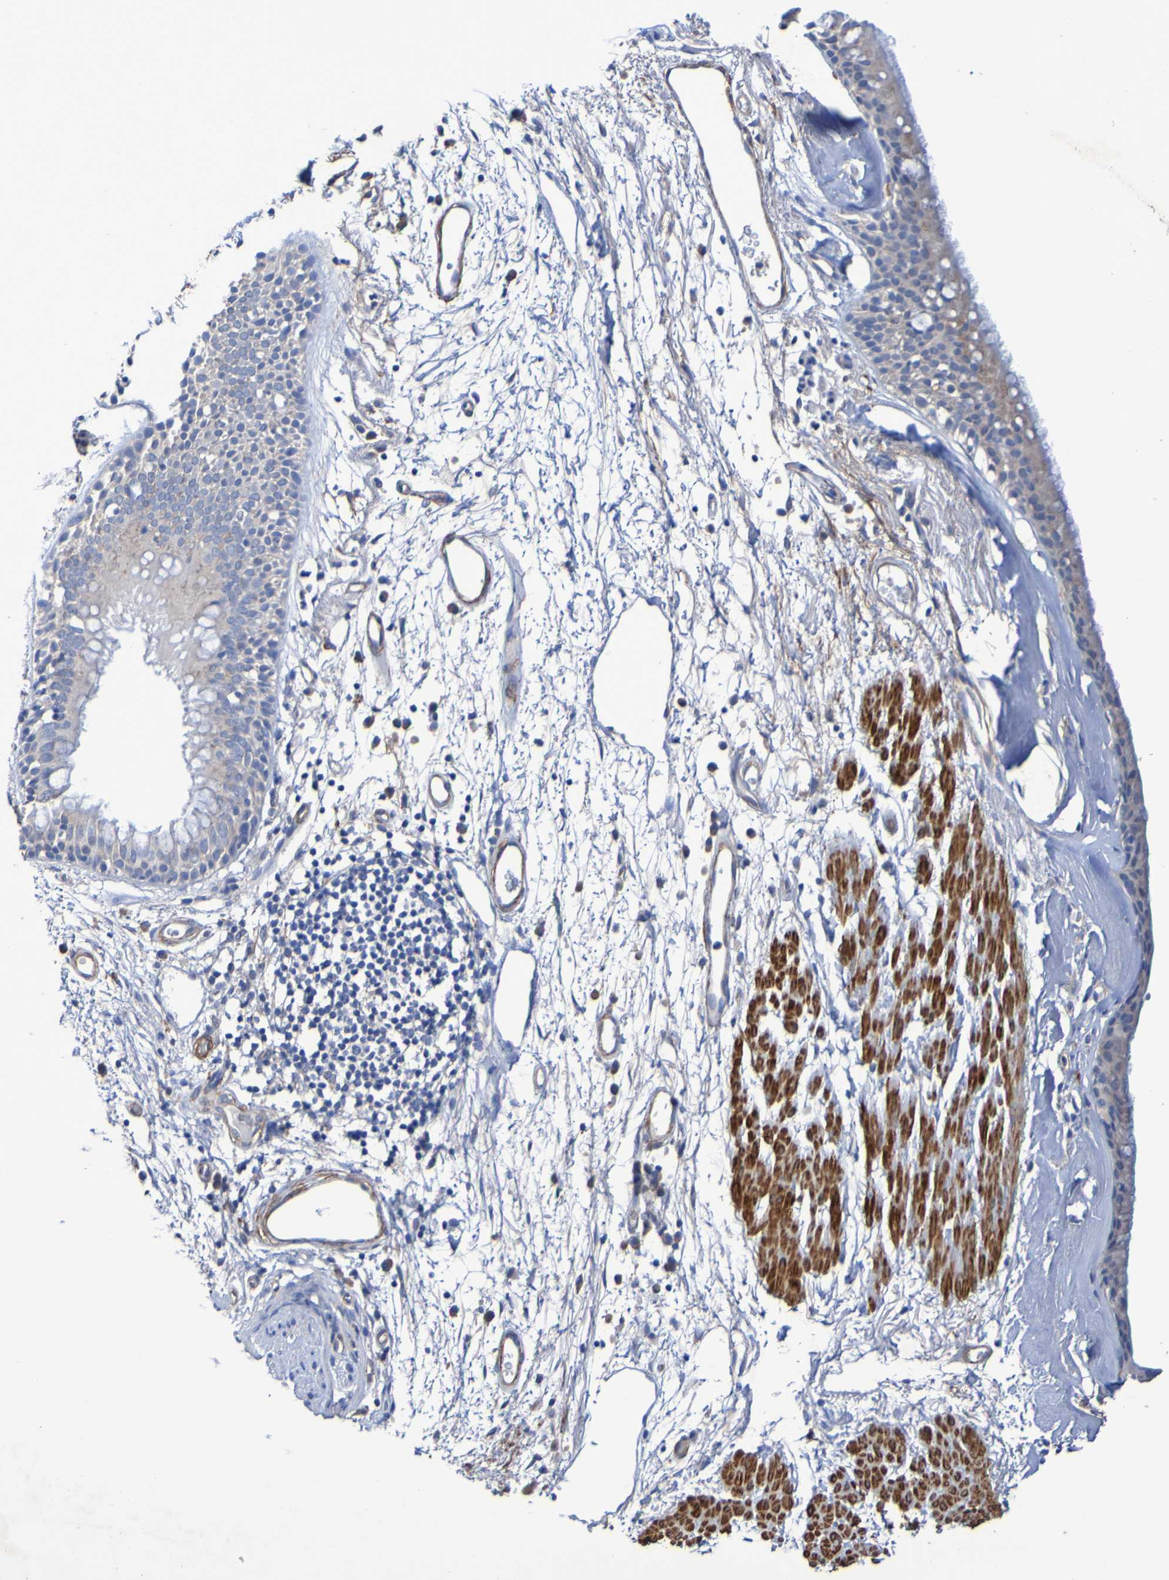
{"staining": {"intensity": "weak", "quantity": ">75%", "location": "cytoplasmic/membranous"}, "tissue": "bronchus", "cell_type": "Respiratory epithelial cells", "image_type": "normal", "snomed": [{"axis": "morphology", "description": "Normal tissue, NOS"}, {"axis": "morphology", "description": "Adenocarcinoma, NOS"}, {"axis": "topography", "description": "Bronchus"}, {"axis": "topography", "description": "Lung"}], "caption": "Weak cytoplasmic/membranous protein positivity is present in approximately >75% of respiratory epithelial cells in bronchus. The staining was performed using DAB (3,3'-diaminobenzidine), with brown indicating positive protein expression. Nuclei are stained blue with hematoxylin.", "gene": "SRPRB", "patient": {"sex": "female", "age": 54}}